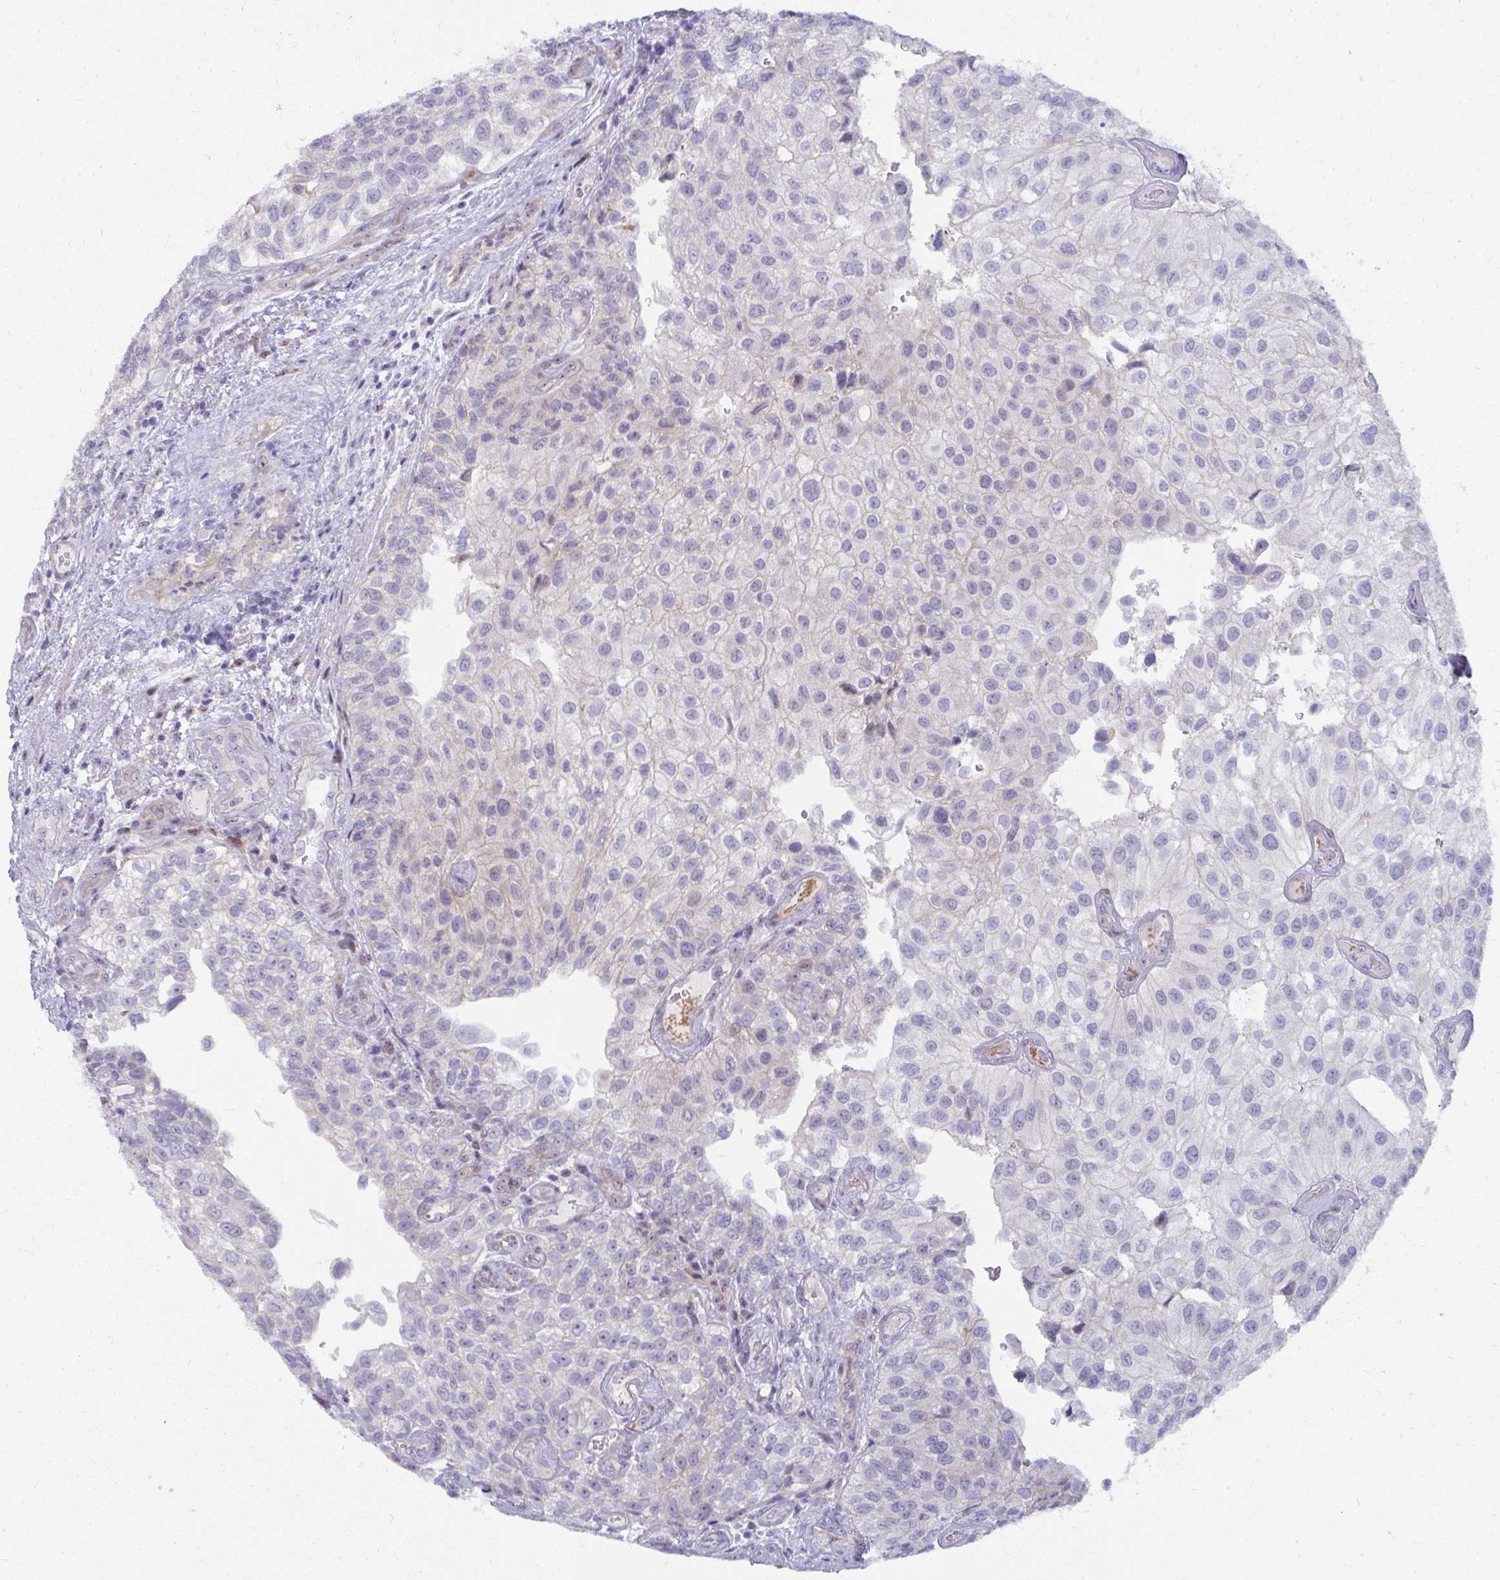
{"staining": {"intensity": "negative", "quantity": "none", "location": "none"}, "tissue": "urothelial cancer", "cell_type": "Tumor cells", "image_type": "cancer", "snomed": [{"axis": "morphology", "description": "Urothelial carcinoma, NOS"}, {"axis": "topography", "description": "Urinary bladder"}], "caption": "Photomicrograph shows no significant protein expression in tumor cells of transitional cell carcinoma. (Immunohistochemistry, brightfield microscopy, high magnification).", "gene": "MUS81", "patient": {"sex": "male", "age": 87}}